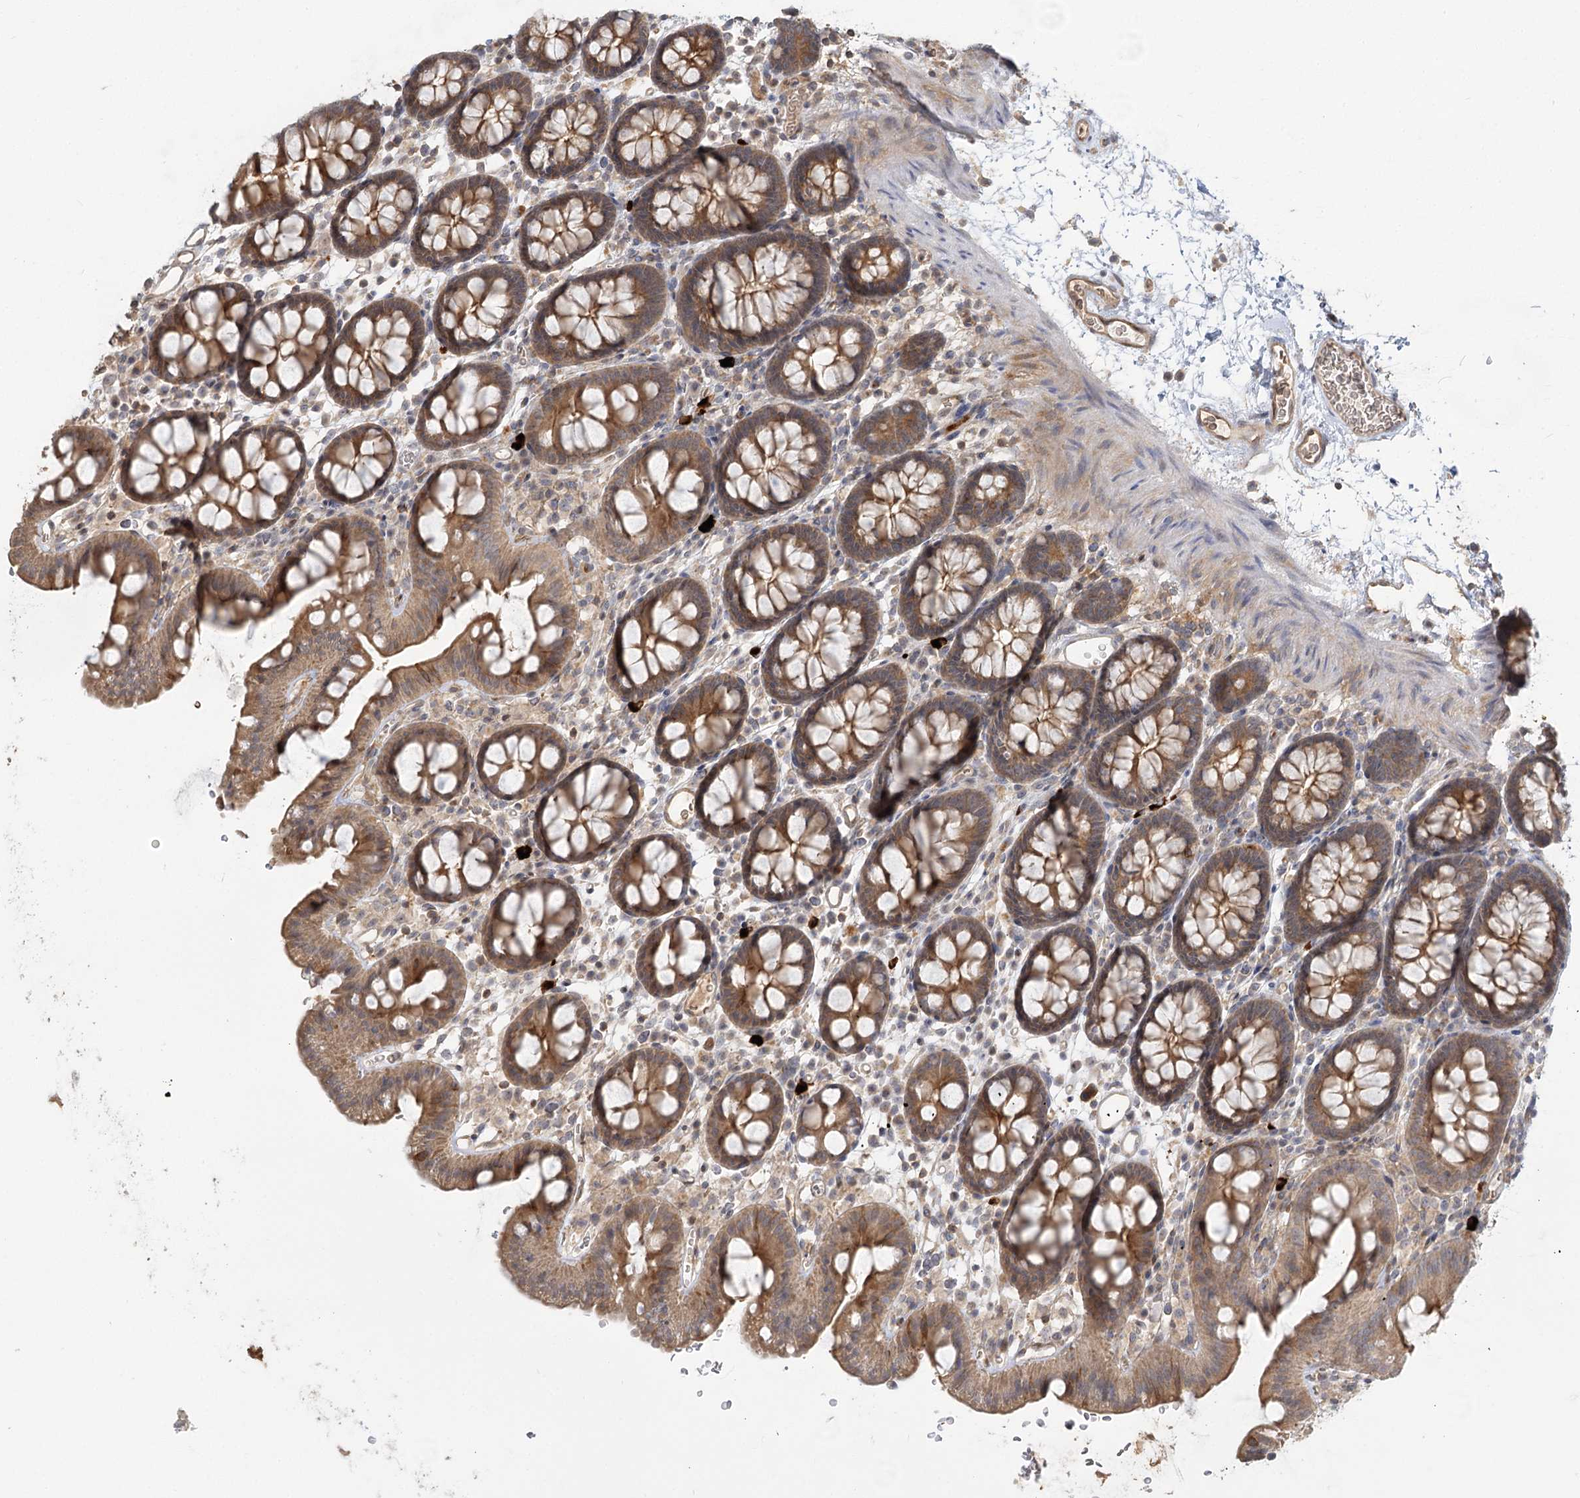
{"staining": {"intensity": "weak", "quantity": ">75%", "location": "cytoplasmic/membranous"}, "tissue": "colon", "cell_type": "Endothelial cells", "image_type": "normal", "snomed": [{"axis": "morphology", "description": "Normal tissue, NOS"}, {"axis": "topography", "description": "Colon"}], "caption": "Colon was stained to show a protein in brown. There is low levels of weak cytoplasmic/membranous expression in approximately >75% of endothelial cells.", "gene": "GUCY2C", "patient": {"sex": "male", "age": 75}}